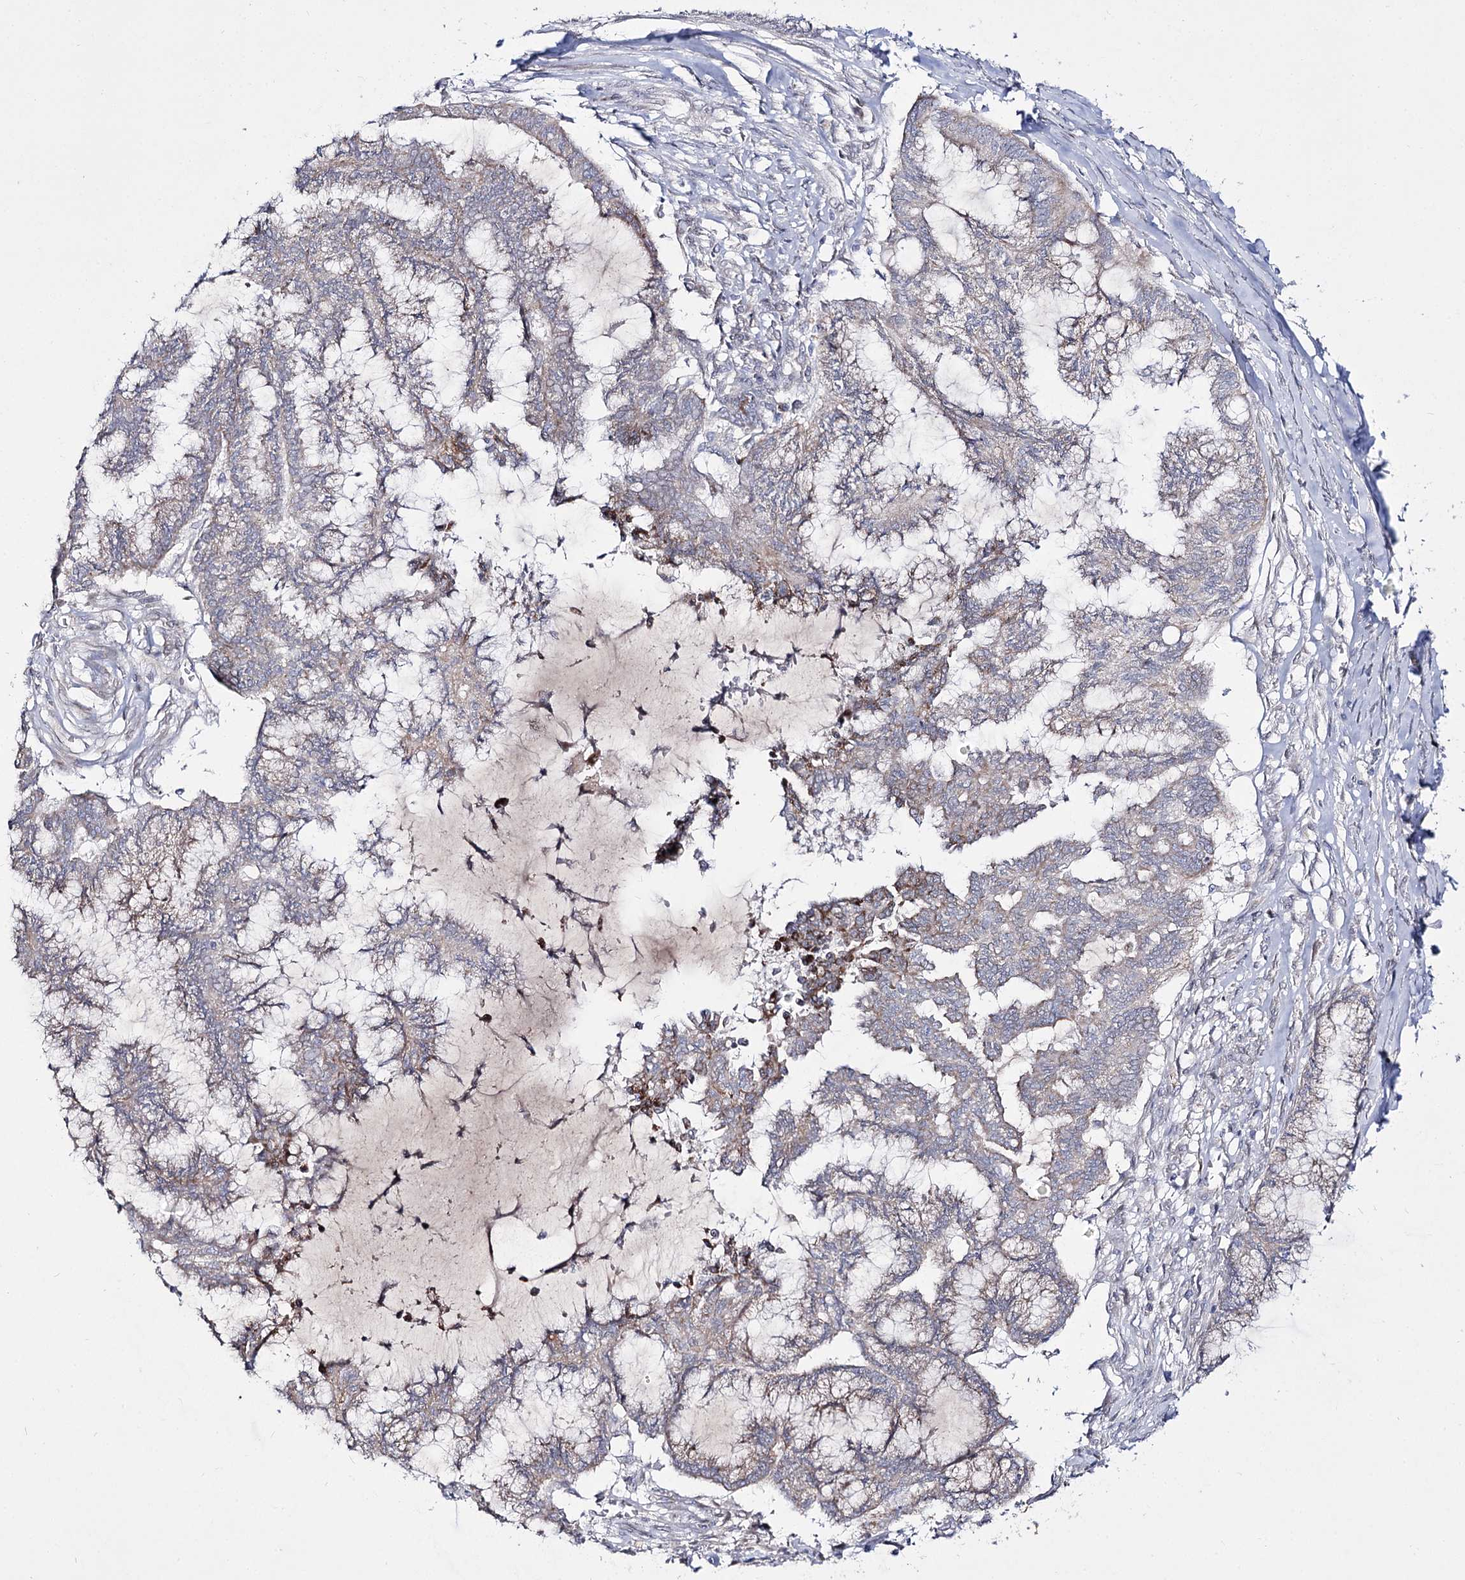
{"staining": {"intensity": "weak", "quantity": "<25%", "location": "cytoplasmic/membranous"}, "tissue": "endometrial cancer", "cell_type": "Tumor cells", "image_type": "cancer", "snomed": [{"axis": "morphology", "description": "Adenocarcinoma, NOS"}, {"axis": "topography", "description": "Endometrium"}], "caption": "Photomicrograph shows no protein positivity in tumor cells of endometrial adenocarcinoma tissue.", "gene": "C11orf80", "patient": {"sex": "female", "age": 86}}